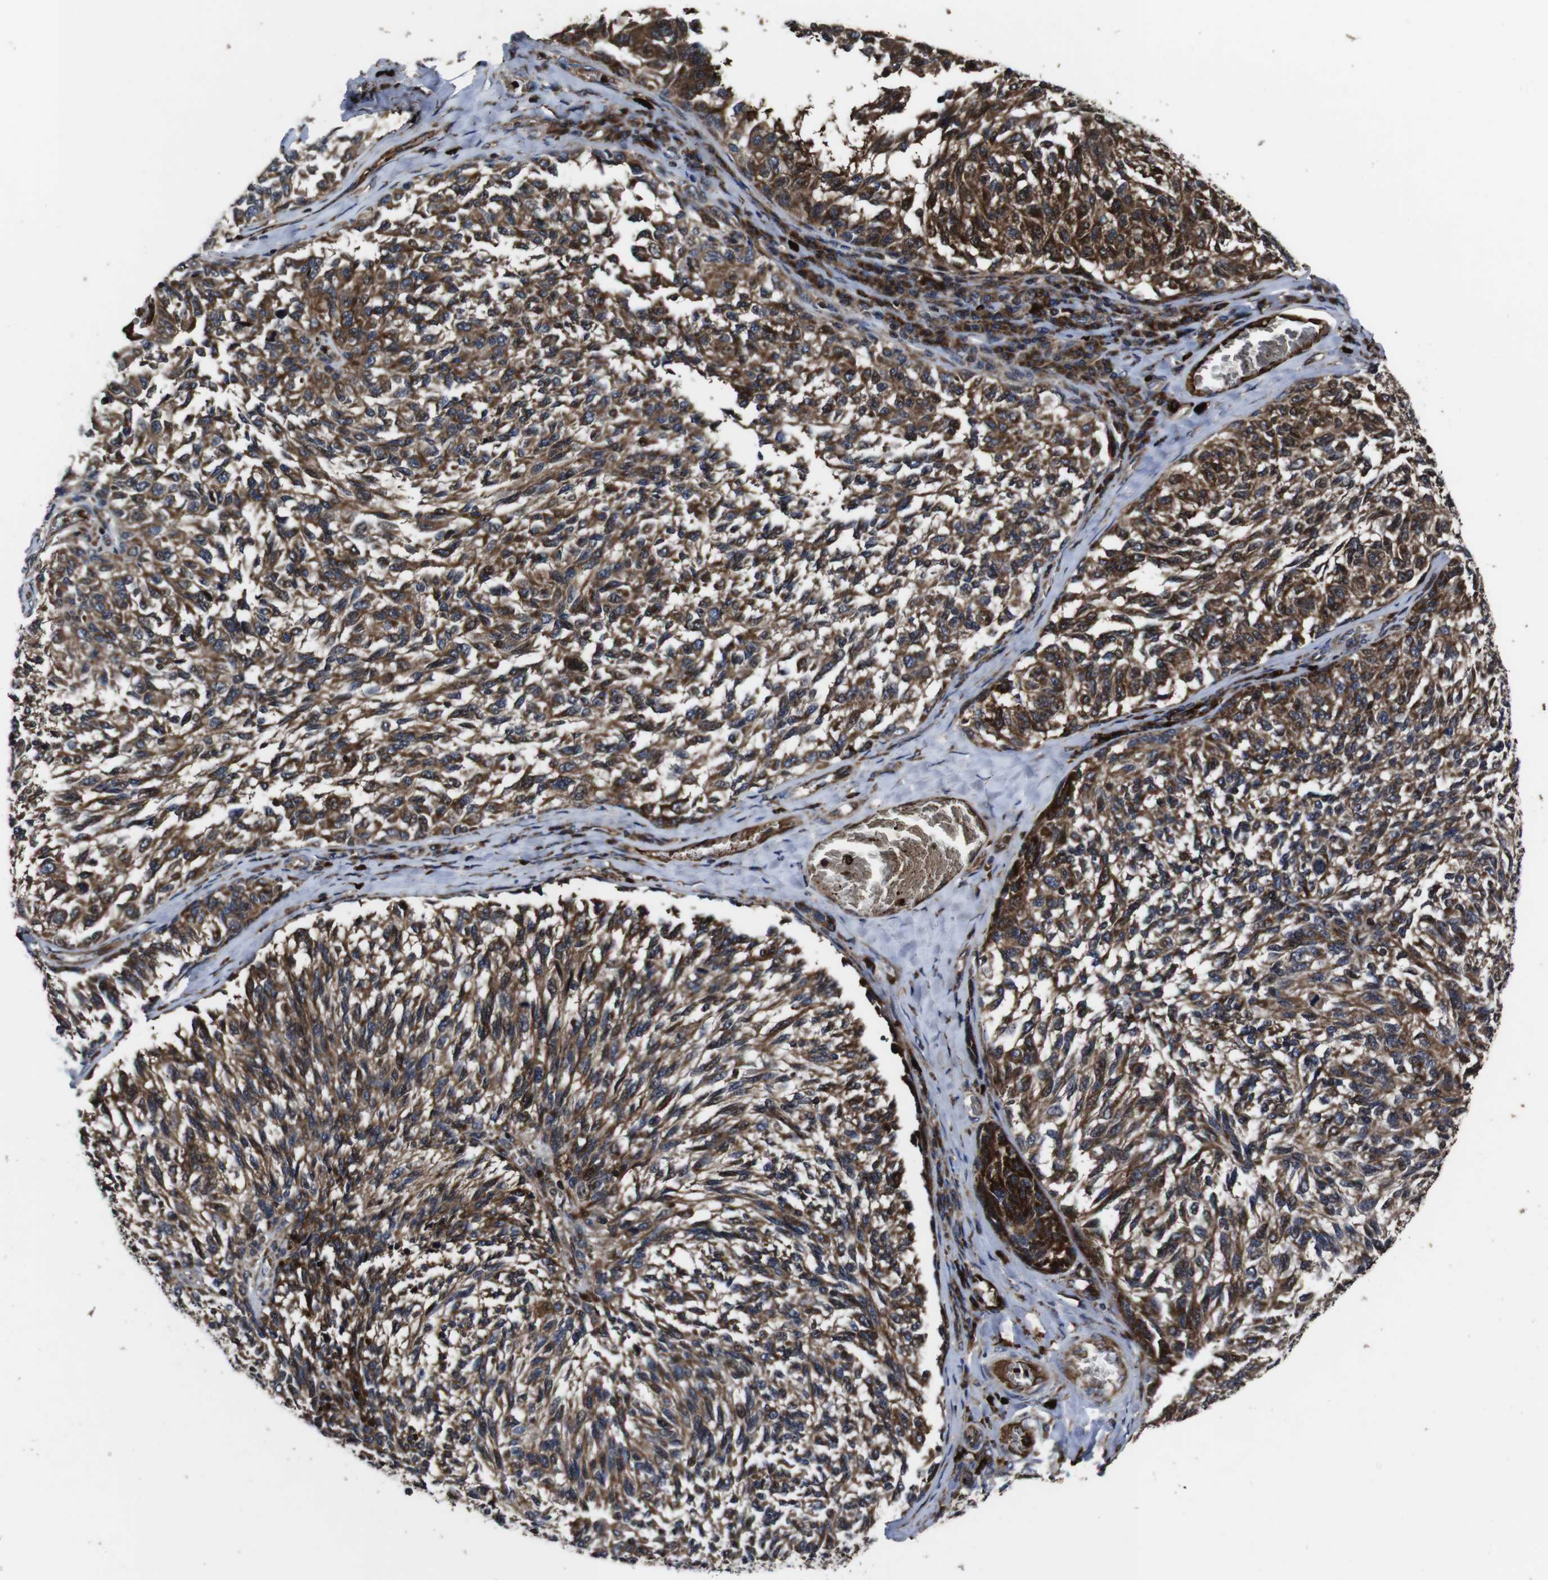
{"staining": {"intensity": "moderate", "quantity": ">75%", "location": "cytoplasmic/membranous"}, "tissue": "melanoma", "cell_type": "Tumor cells", "image_type": "cancer", "snomed": [{"axis": "morphology", "description": "Malignant melanoma, NOS"}, {"axis": "topography", "description": "Skin"}], "caption": "Malignant melanoma stained with a brown dye exhibits moderate cytoplasmic/membranous positive positivity in approximately >75% of tumor cells.", "gene": "SMYD3", "patient": {"sex": "female", "age": 73}}